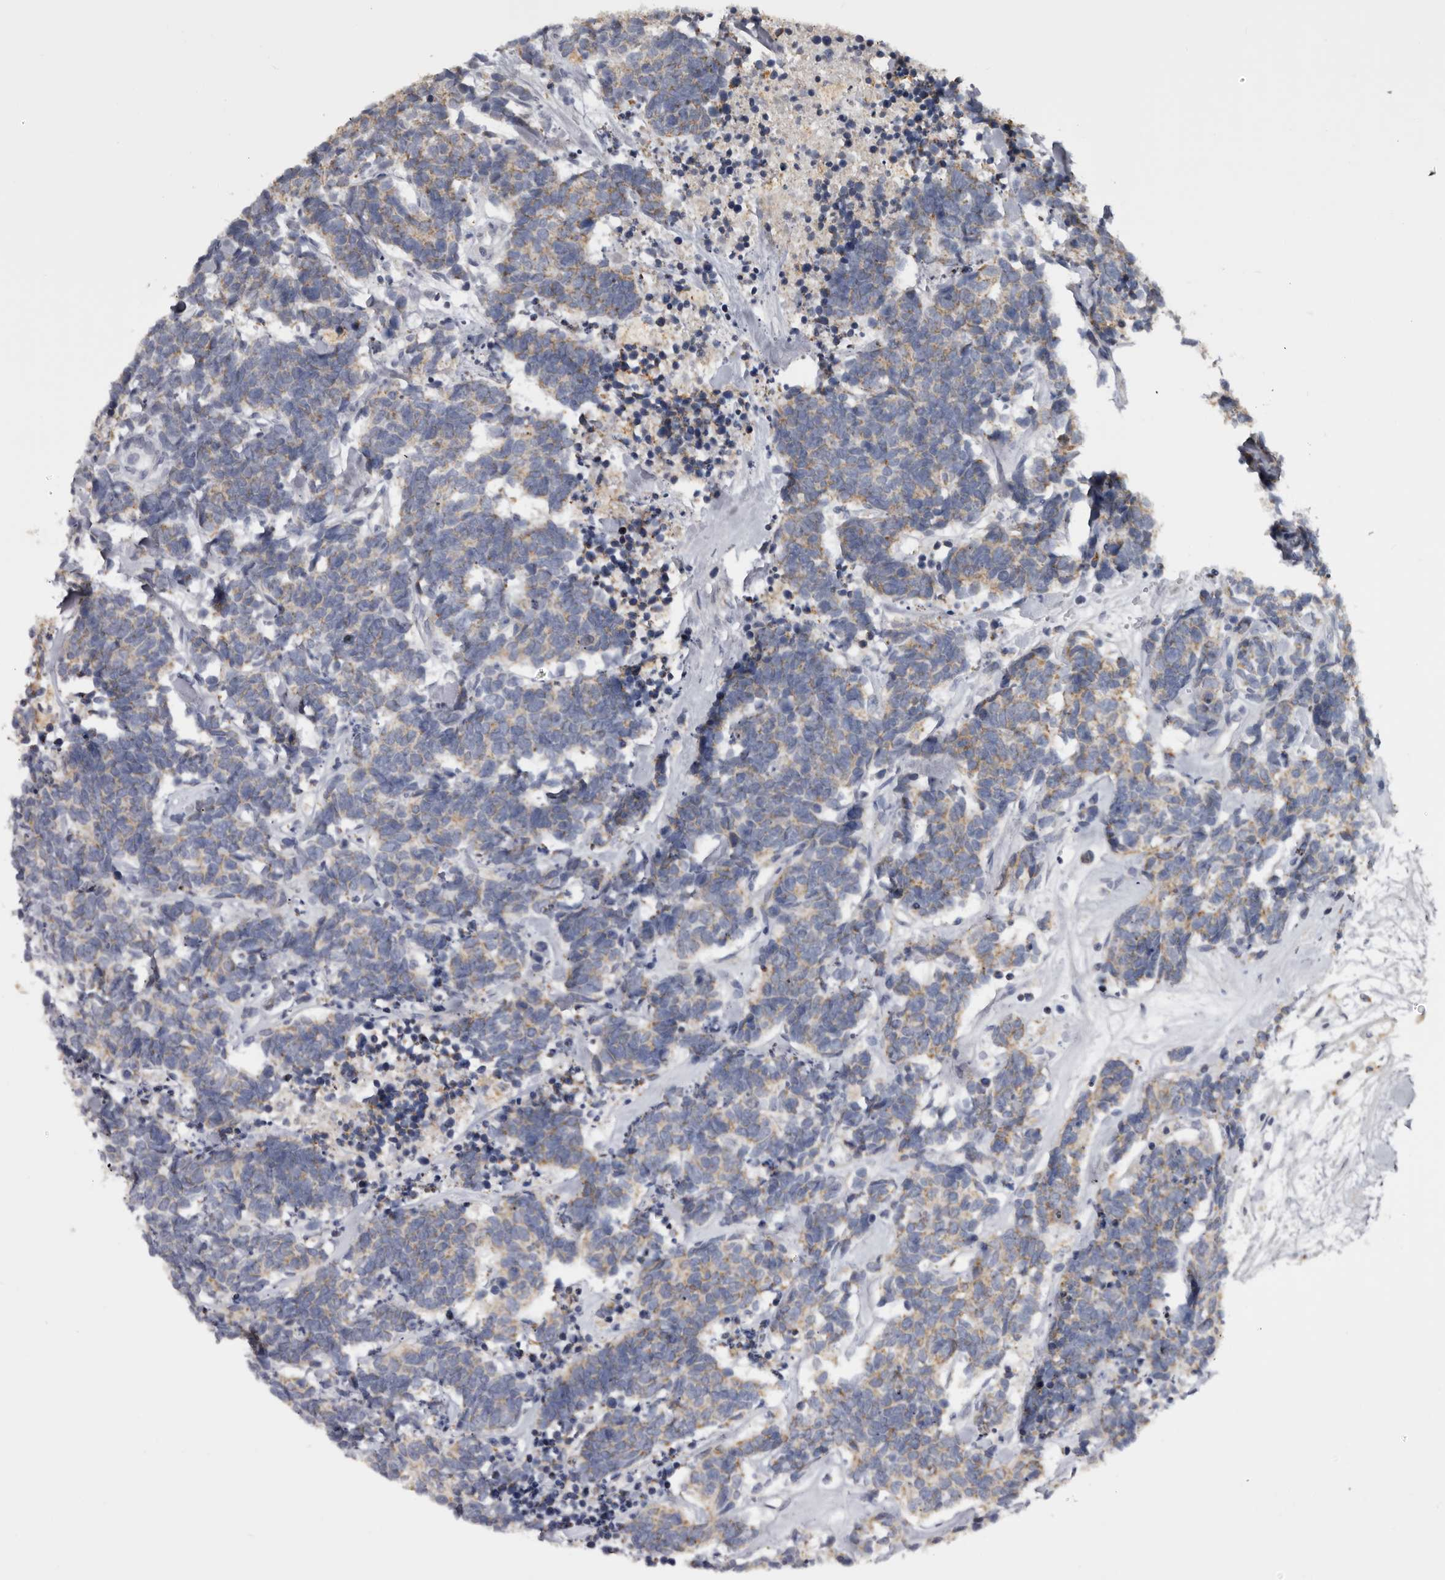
{"staining": {"intensity": "weak", "quantity": ">75%", "location": "cytoplasmic/membranous"}, "tissue": "carcinoid", "cell_type": "Tumor cells", "image_type": "cancer", "snomed": [{"axis": "morphology", "description": "Carcinoma, NOS"}, {"axis": "morphology", "description": "Carcinoid, malignant, NOS"}, {"axis": "topography", "description": "Urinary bladder"}], "caption": "This is an image of immunohistochemistry staining of carcinoma, which shows weak staining in the cytoplasmic/membranous of tumor cells.", "gene": "DAP", "patient": {"sex": "male", "age": 57}}